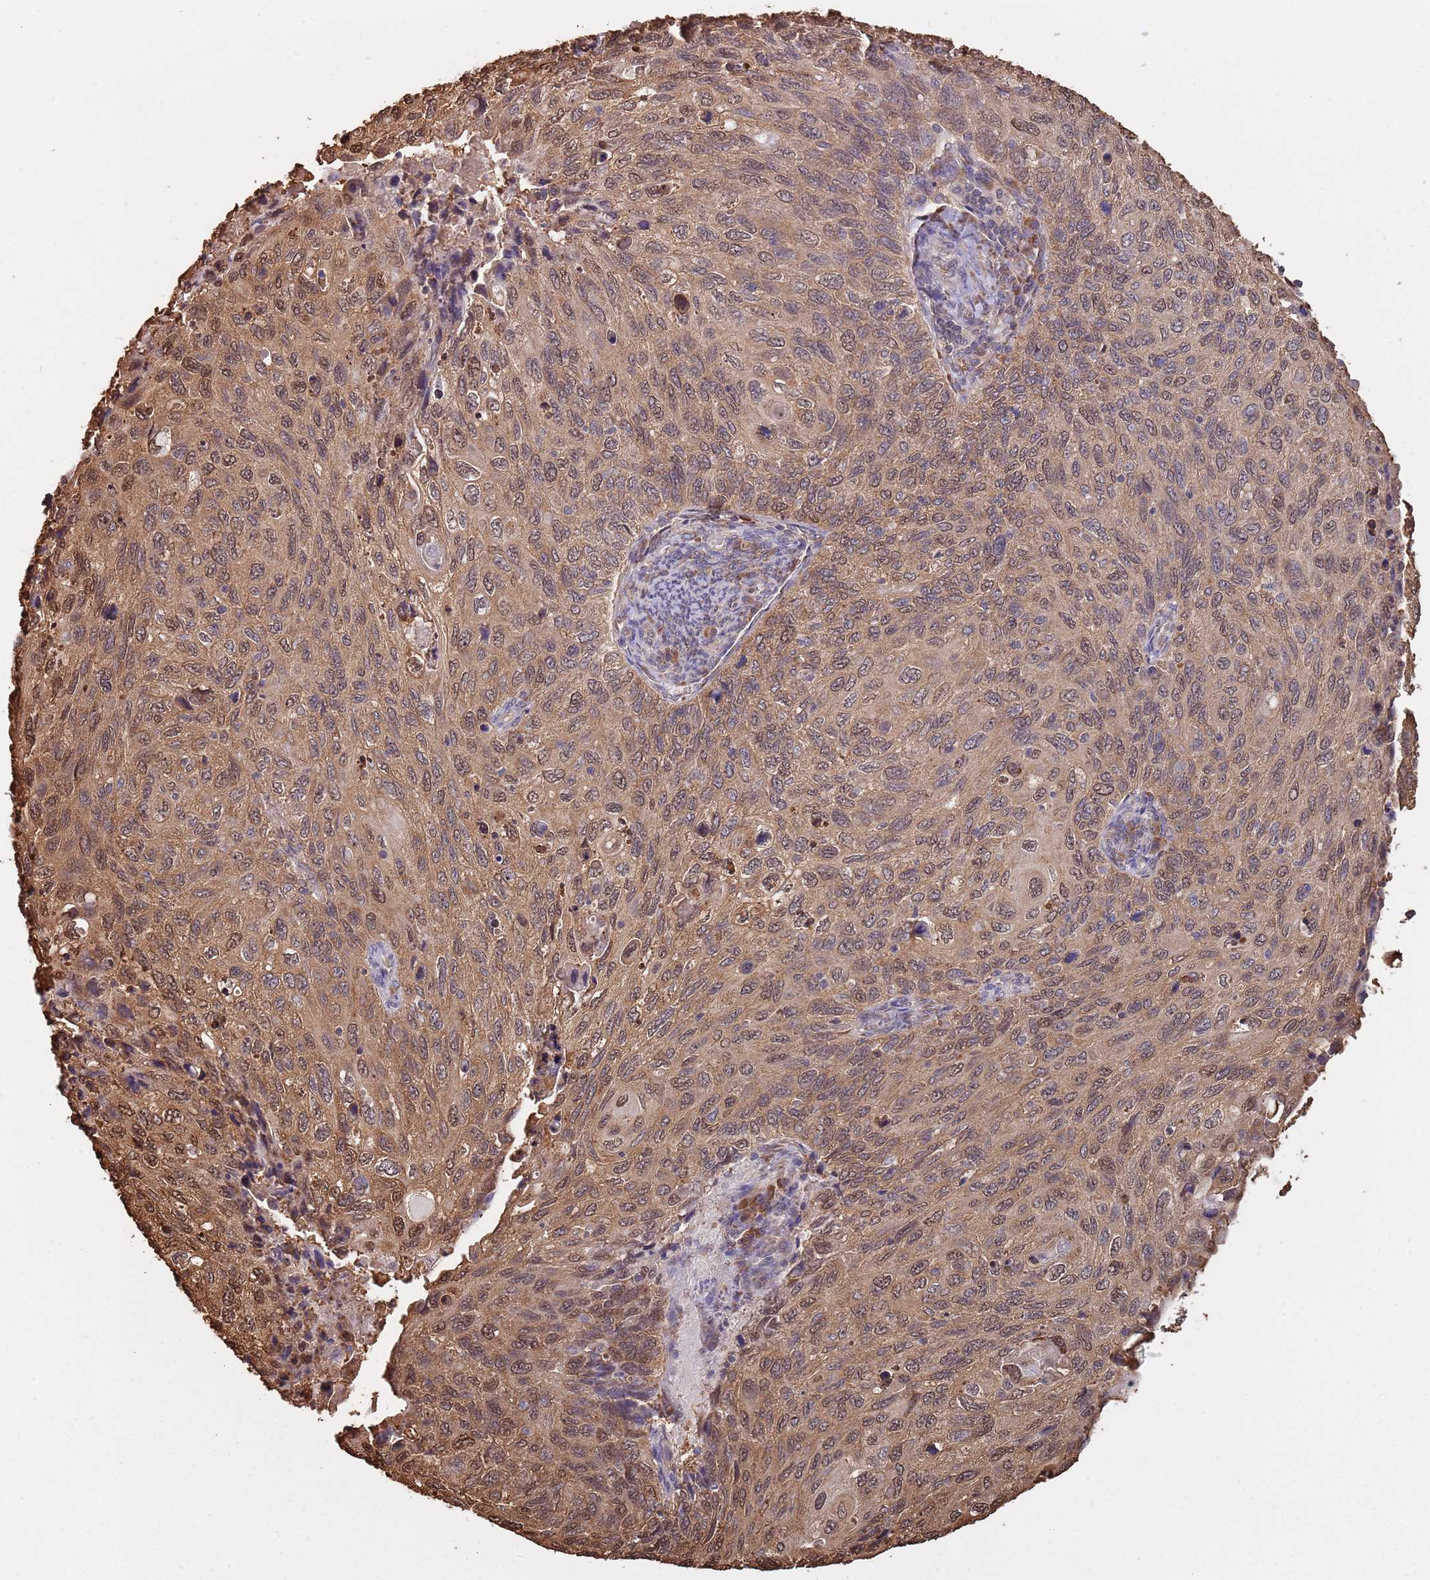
{"staining": {"intensity": "moderate", "quantity": ">75%", "location": "cytoplasmic/membranous,nuclear"}, "tissue": "cervical cancer", "cell_type": "Tumor cells", "image_type": "cancer", "snomed": [{"axis": "morphology", "description": "Squamous cell carcinoma, NOS"}, {"axis": "topography", "description": "Cervix"}], "caption": "A brown stain labels moderate cytoplasmic/membranous and nuclear expression of a protein in human cervical cancer (squamous cell carcinoma) tumor cells.", "gene": "COG4", "patient": {"sex": "female", "age": 70}}